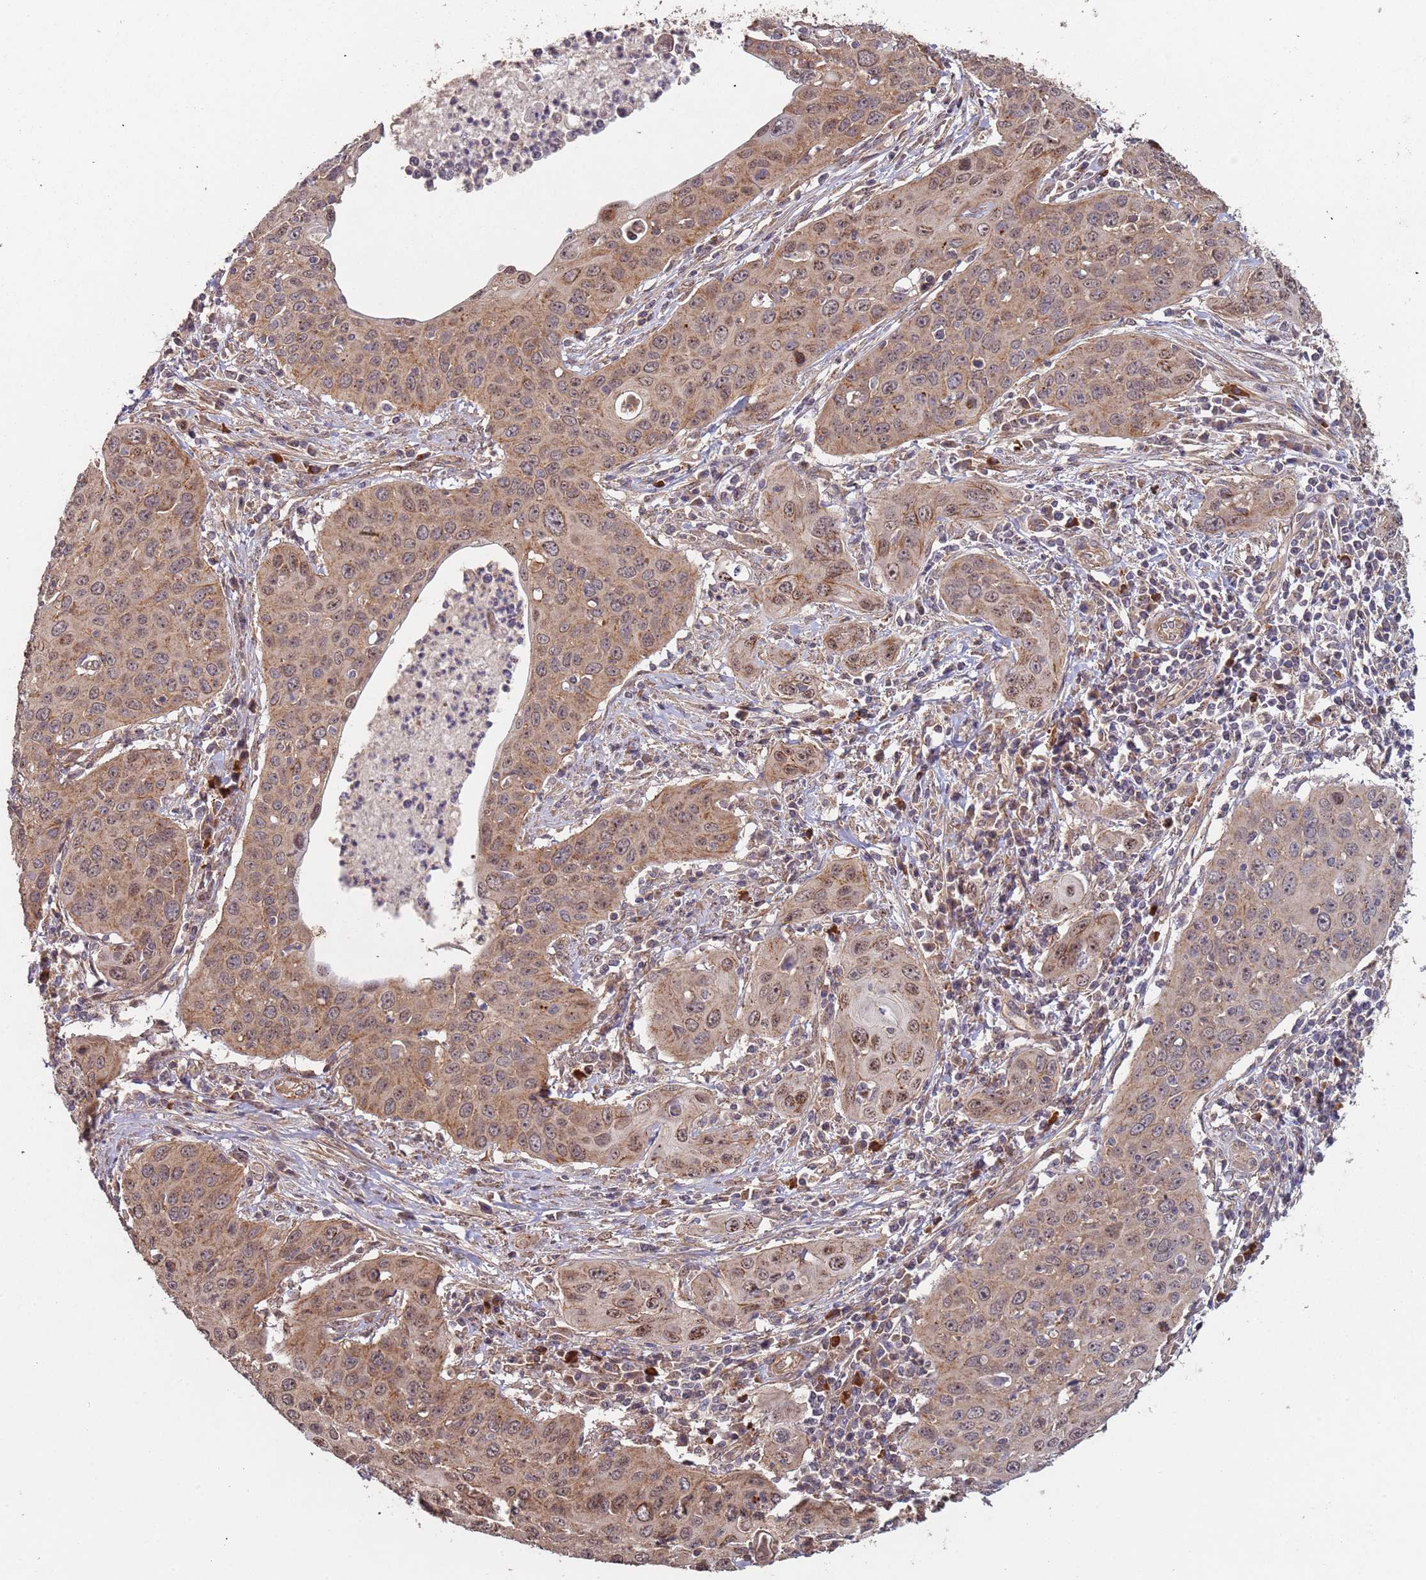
{"staining": {"intensity": "moderate", "quantity": ">75%", "location": "cytoplasmic/membranous"}, "tissue": "cervical cancer", "cell_type": "Tumor cells", "image_type": "cancer", "snomed": [{"axis": "morphology", "description": "Squamous cell carcinoma, NOS"}, {"axis": "topography", "description": "Cervix"}], "caption": "A medium amount of moderate cytoplasmic/membranous expression is seen in approximately >75% of tumor cells in squamous cell carcinoma (cervical) tissue.", "gene": "KANSL1L", "patient": {"sex": "female", "age": 36}}